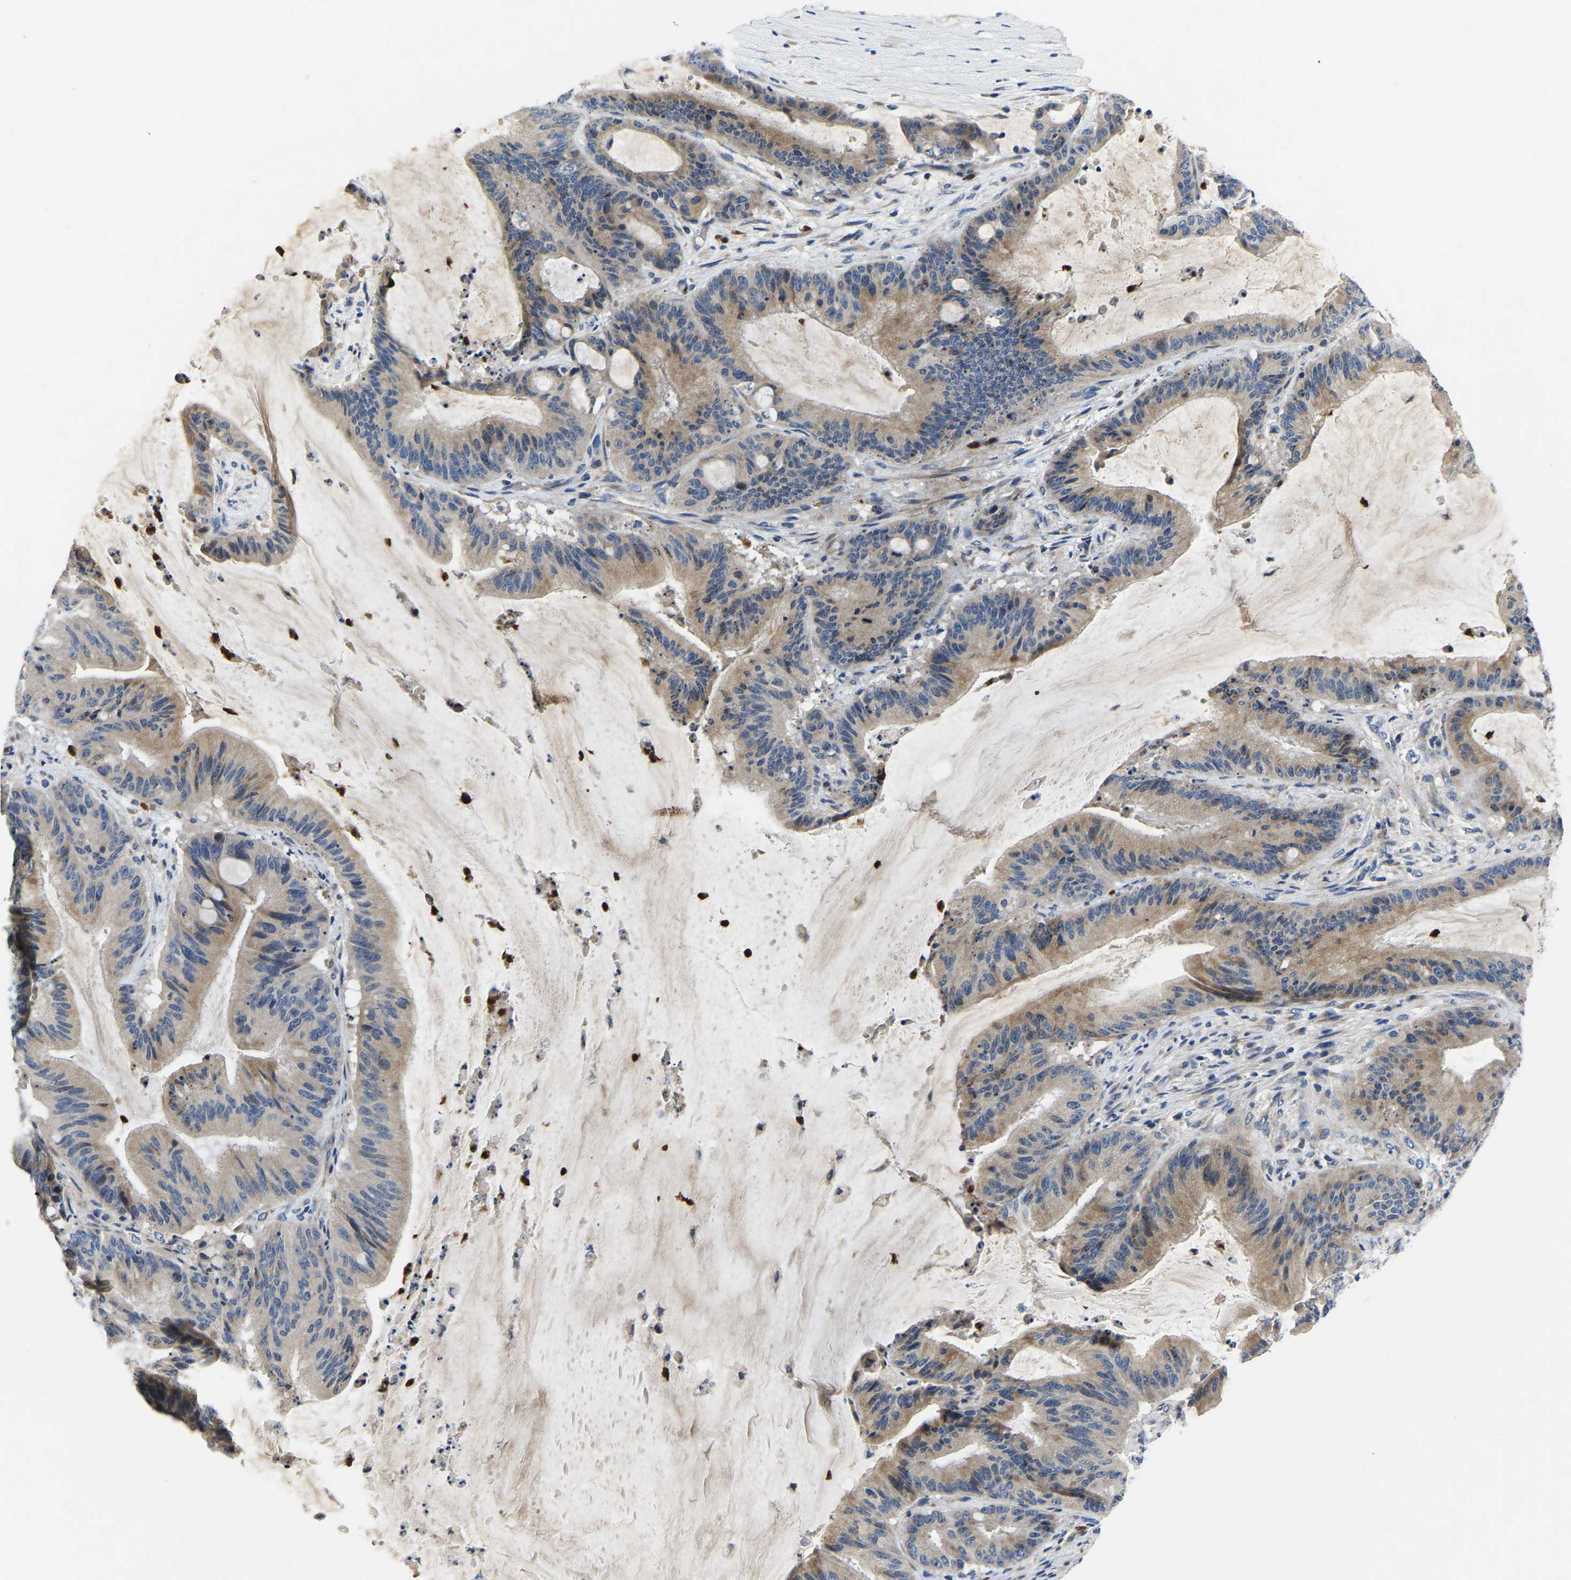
{"staining": {"intensity": "weak", "quantity": ">75%", "location": "cytoplasmic/membranous"}, "tissue": "liver cancer", "cell_type": "Tumor cells", "image_type": "cancer", "snomed": [{"axis": "morphology", "description": "Normal tissue, NOS"}, {"axis": "morphology", "description": "Cholangiocarcinoma"}, {"axis": "topography", "description": "Liver"}, {"axis": "topography", "description": "Peripheral nerve tissue"}], "caption": "Cholangiocarcinoma (liver) stained with immunohistochemistry displays weak cytoplasmic/membranous expression in approximately >75% of tumor cells.", "gene": "TOR1B", "patient": {"sex": "female", "age": 73}}